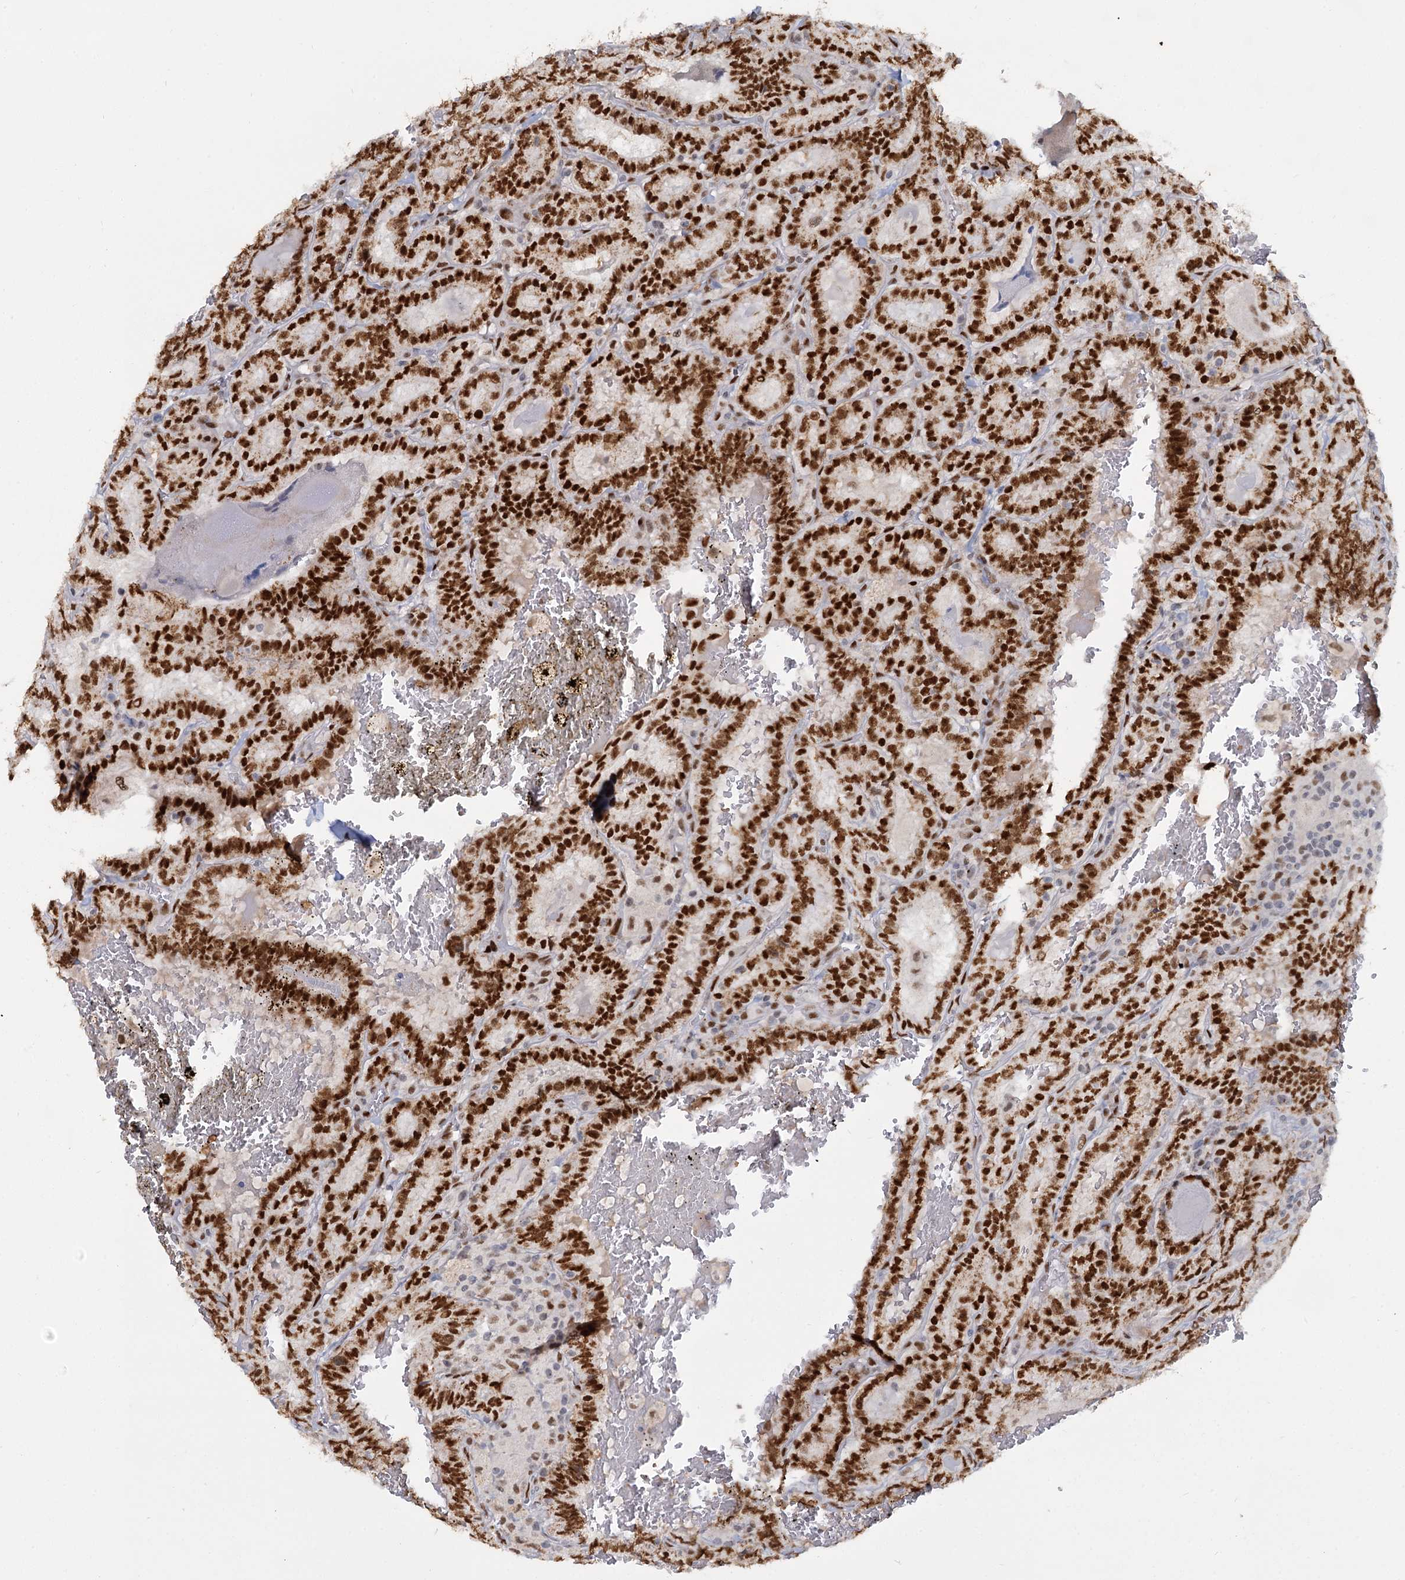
{"staining": {"intensity": "strong", "quantity": ">75%", "location": "nuclear"}, "tissue": "thyroid cancer", "cell_type": "Tumor cells", "image_type": "cancer", "snomed": [{"axis": "morphology", "description": "Papillary adenocarcinoma, NOS"}, {"axis": "topography", "description": "Thyroid gland"}], "caption": "DAB (3,3'-diaminobenzidine) immunohistochemical staining of human thyroid cancer exhibits strong nuclear protein staining in approximately >75% of tumor cells.", "gene": "RPRD1A", "patient": {"sex": "female", "age": 72}}